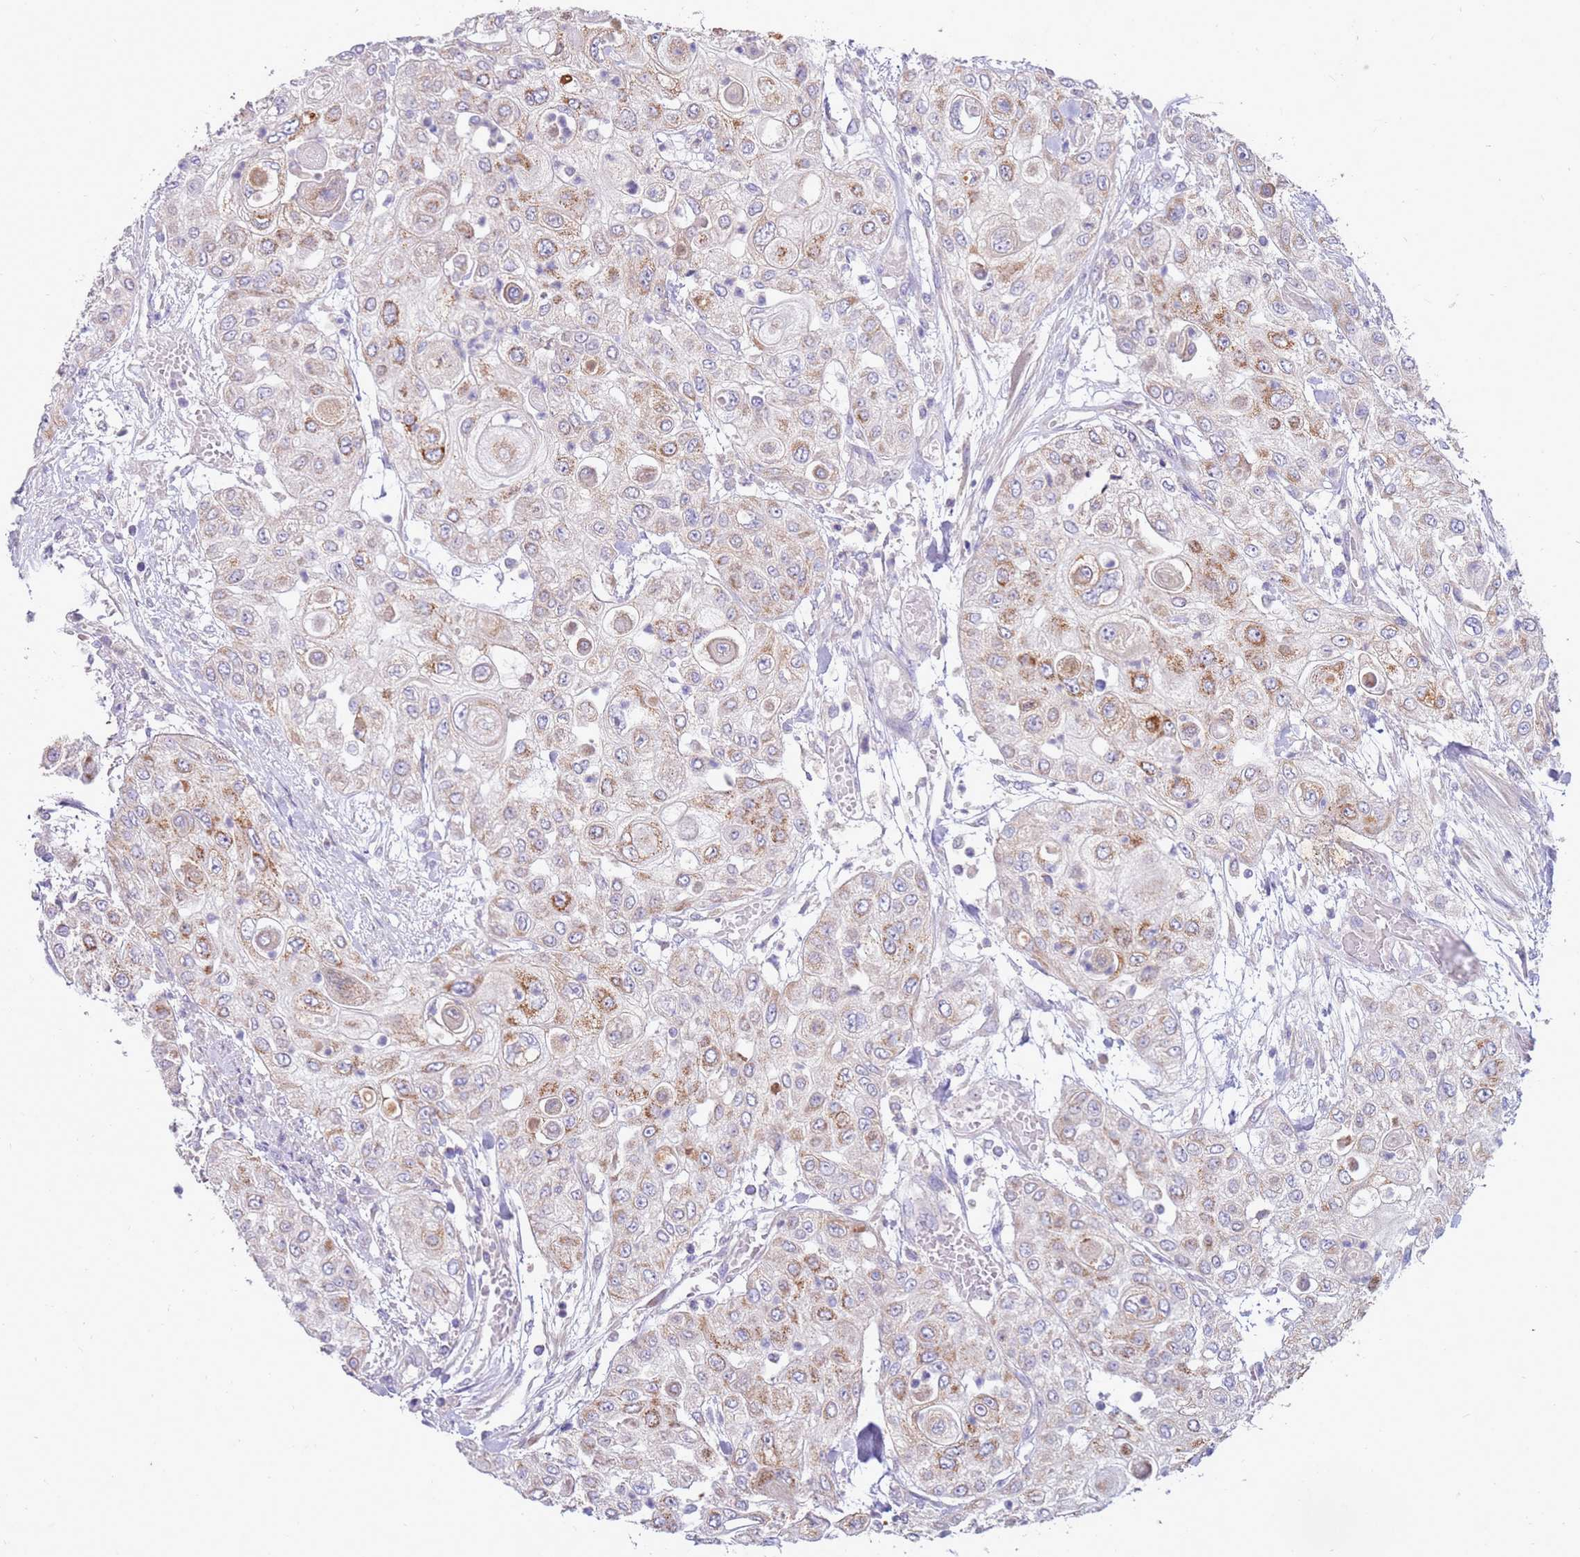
{"staining": {"intensity": "moderate", "quantity": "<25%", "location": "cytoplasmic/membranous"}, "tissue": "urothelial cancer", "cell_type": "Tumor cells", "image_type": "cancer", "snomed": [{"axis": "morphology", "description": "Urothelial carcinoma, High grade"}, {"axis": "topography", "description": "Urinary bladder"}], "caption": "A histopathology image of urothelial carcinoma (high-grade) stained for a protein reveals moderate cytoplasmic/membranous brown staining in tumor cells.", "gene": "SLC44A4", "patient": {"sex": "female", "age": 79}}